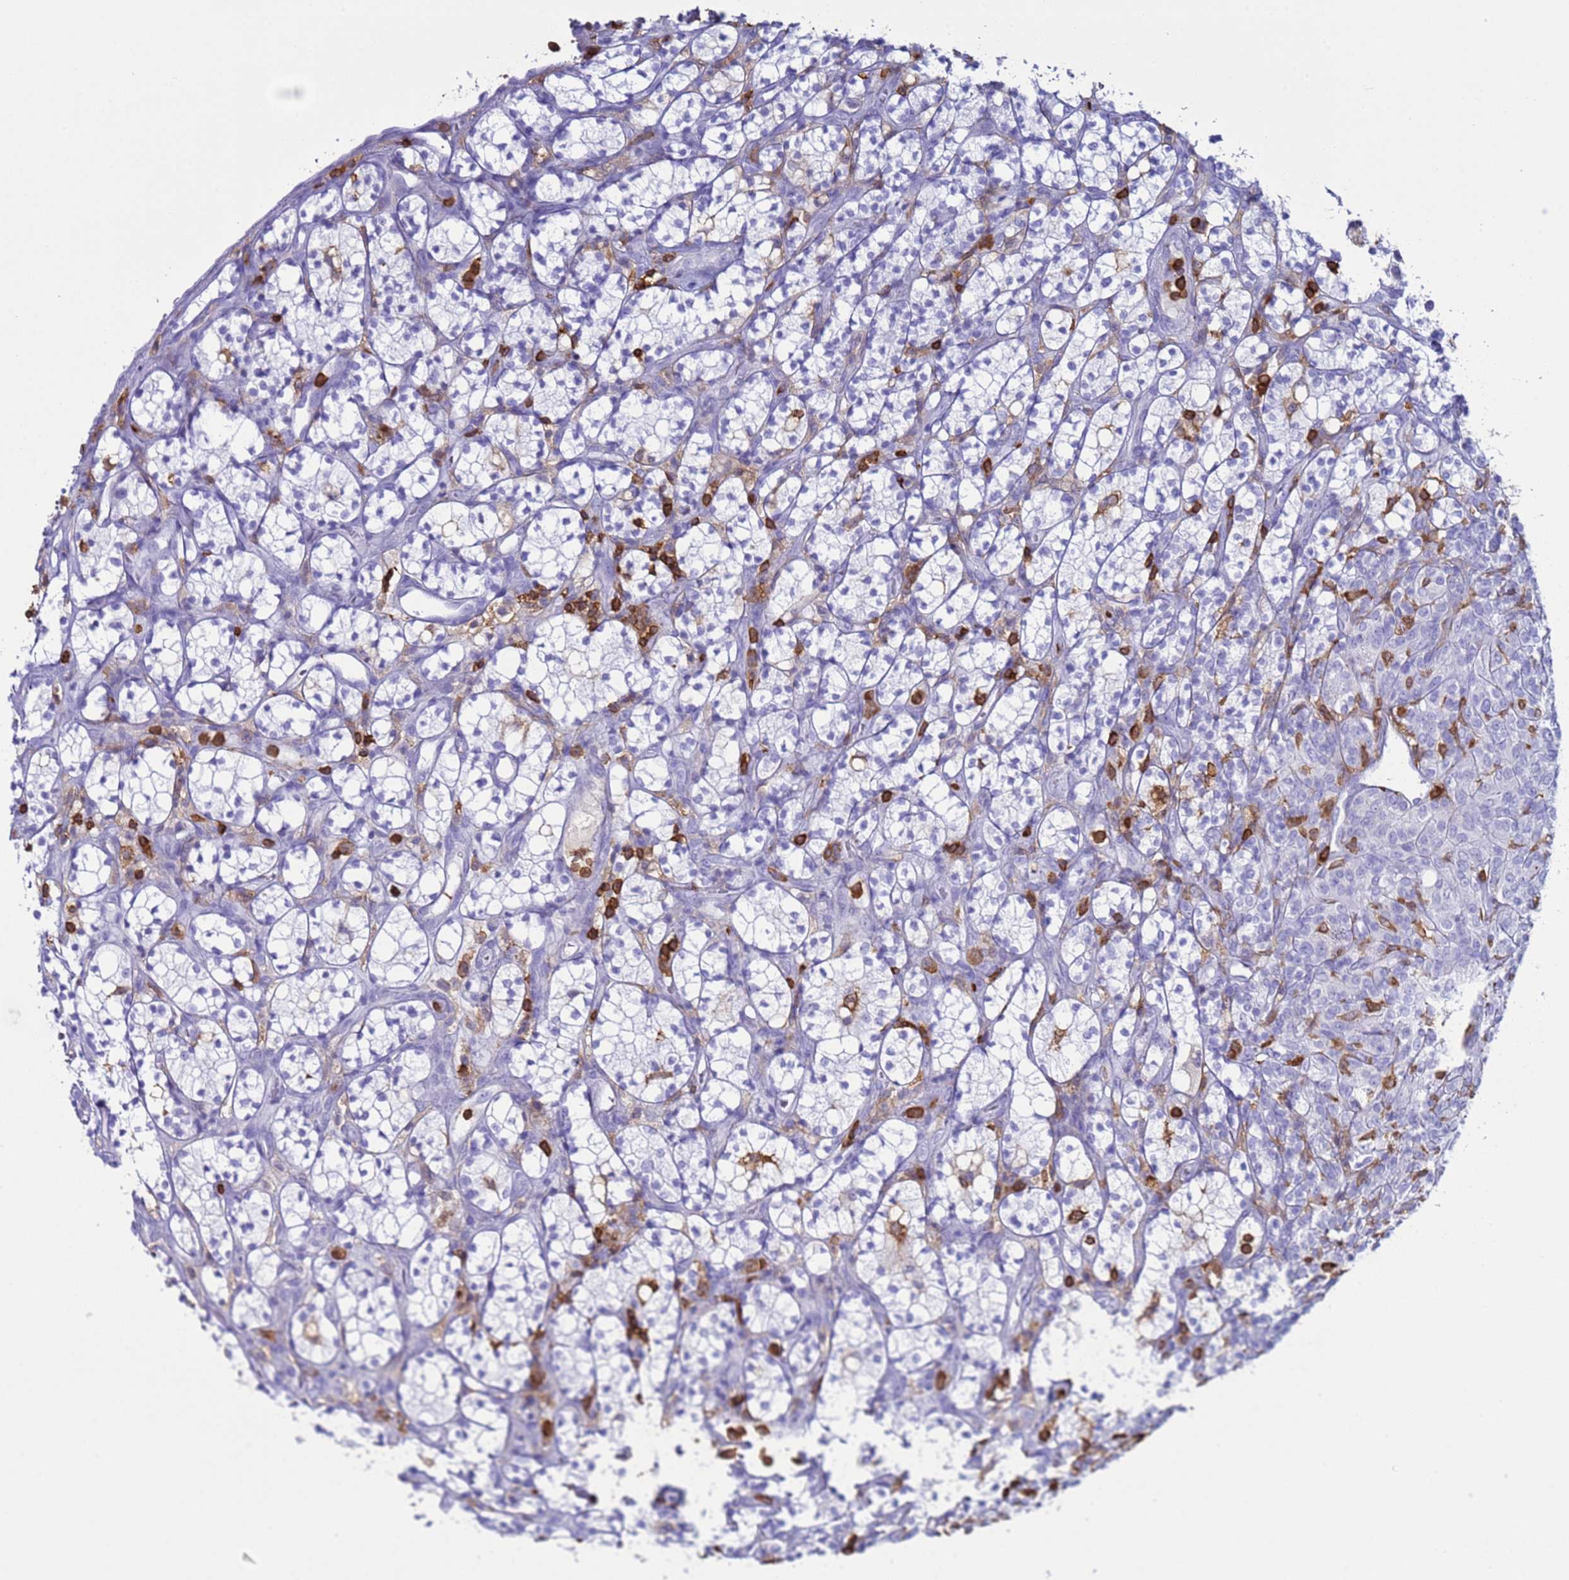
{"staining": {"intensity": "negative", "quantity": "none", "location": "none"}, "tissue": "renal cancer", "cell_type": "Tumor cells", "image_type": "cancer", "snomed": [{"axis": "morphology", "description": "Adenocarcinoma, NOS"}, {"axis": "topography", "description": "Kidney"}], "caption": "Adenocarcinoma (renal) was stained to show a protein in brown. There is no significant expression in tumor cells.", "gene": "IRF5", "patient": {"sex": "male", "age": 77}}